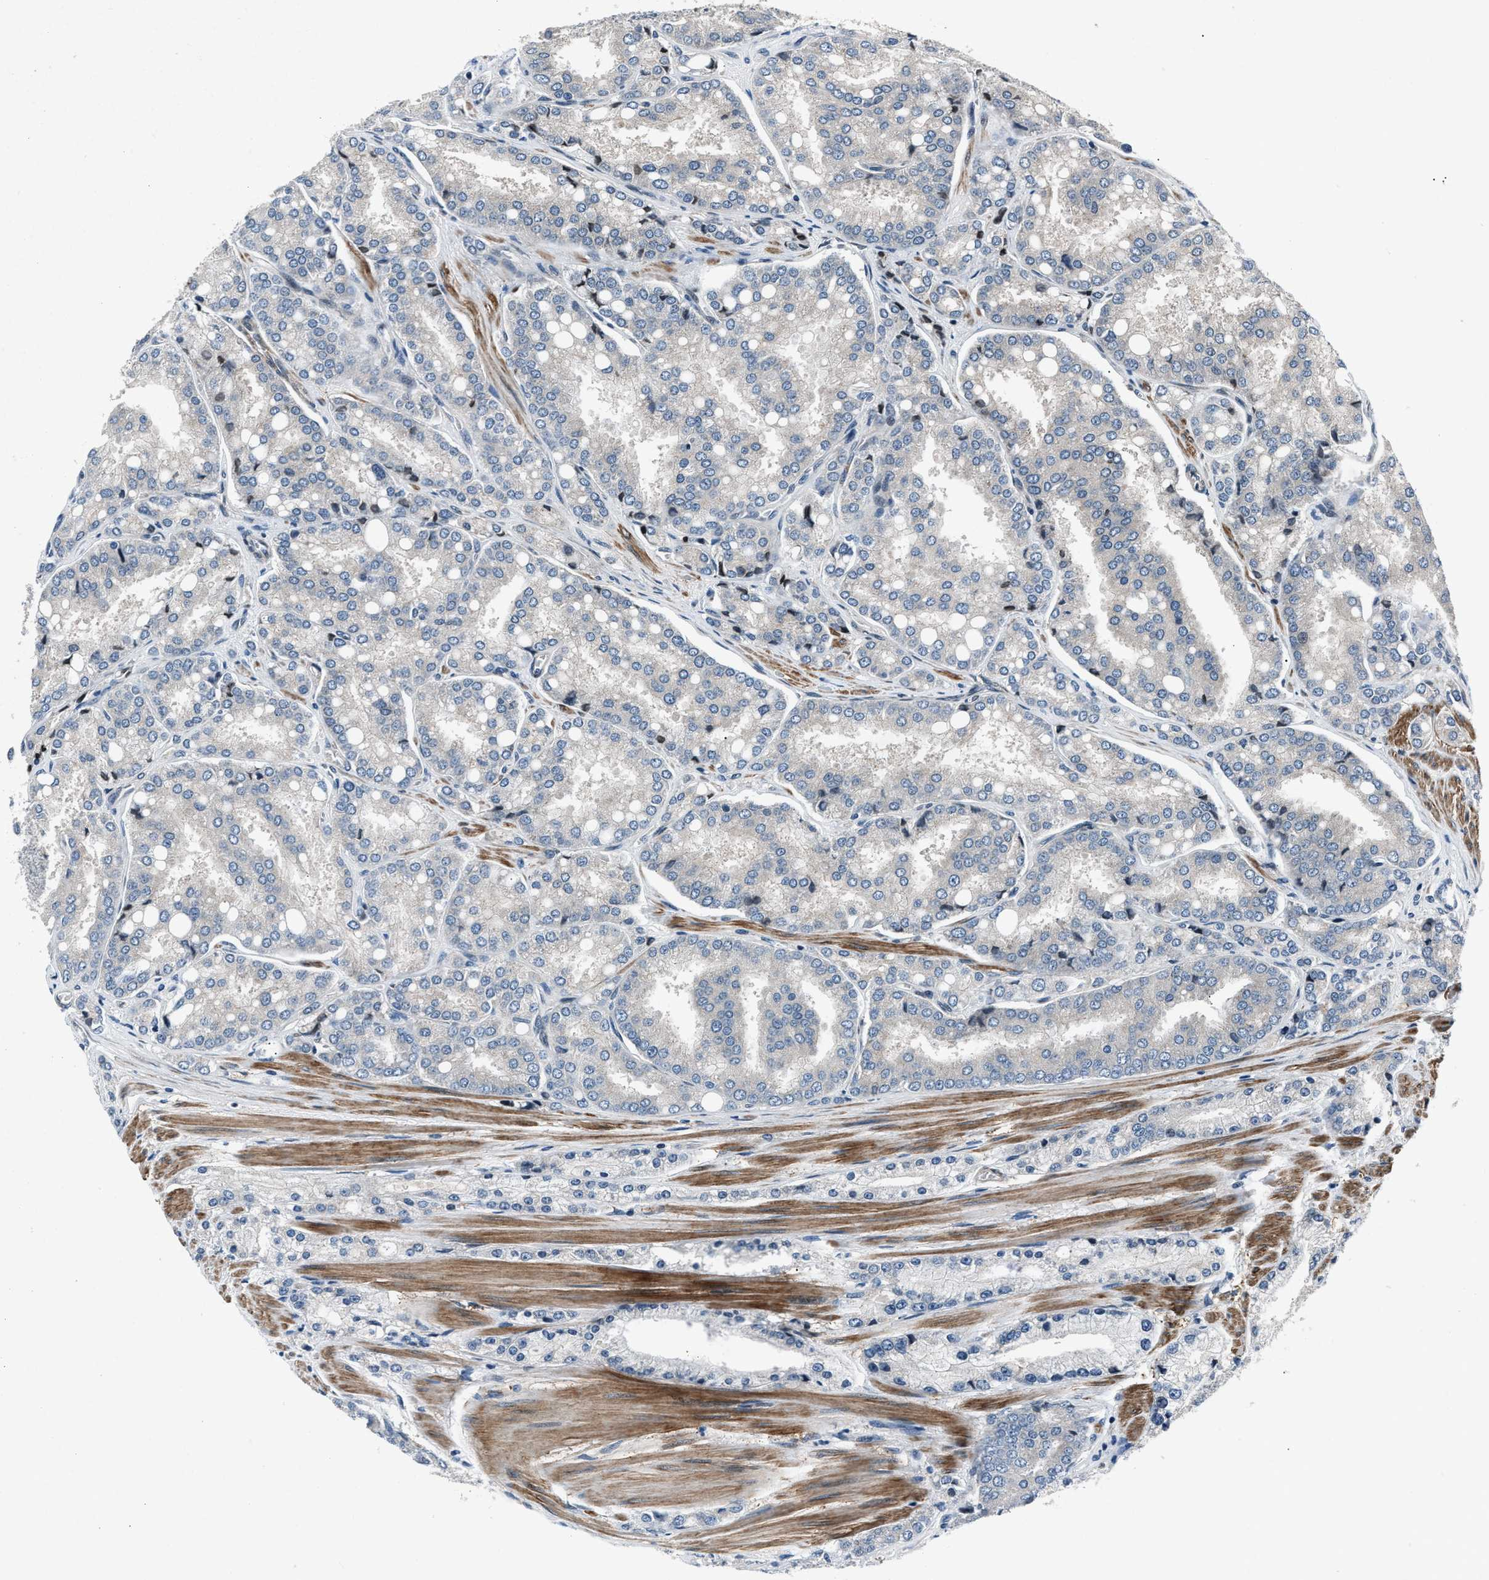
{"staining": {"intensity": "negative", "quantity": "none", "location": "none"}, "tissue": "prostate cancer", "cell_type": "Tumor cells", "image_type": "cancer", "snomed": [{"axis": "morphology", "description": "Adenocarcinoma, High grade"}, {"axis": "topography", "description": "Prostate"}], "caption": "Human prostate cancer (high-grade adenocarcinoma) stained for a protein using IHC shows no positivity in tumor cells.", "gene": "DYNC2I1", "patient": {"sex": "male", "age": 50}}